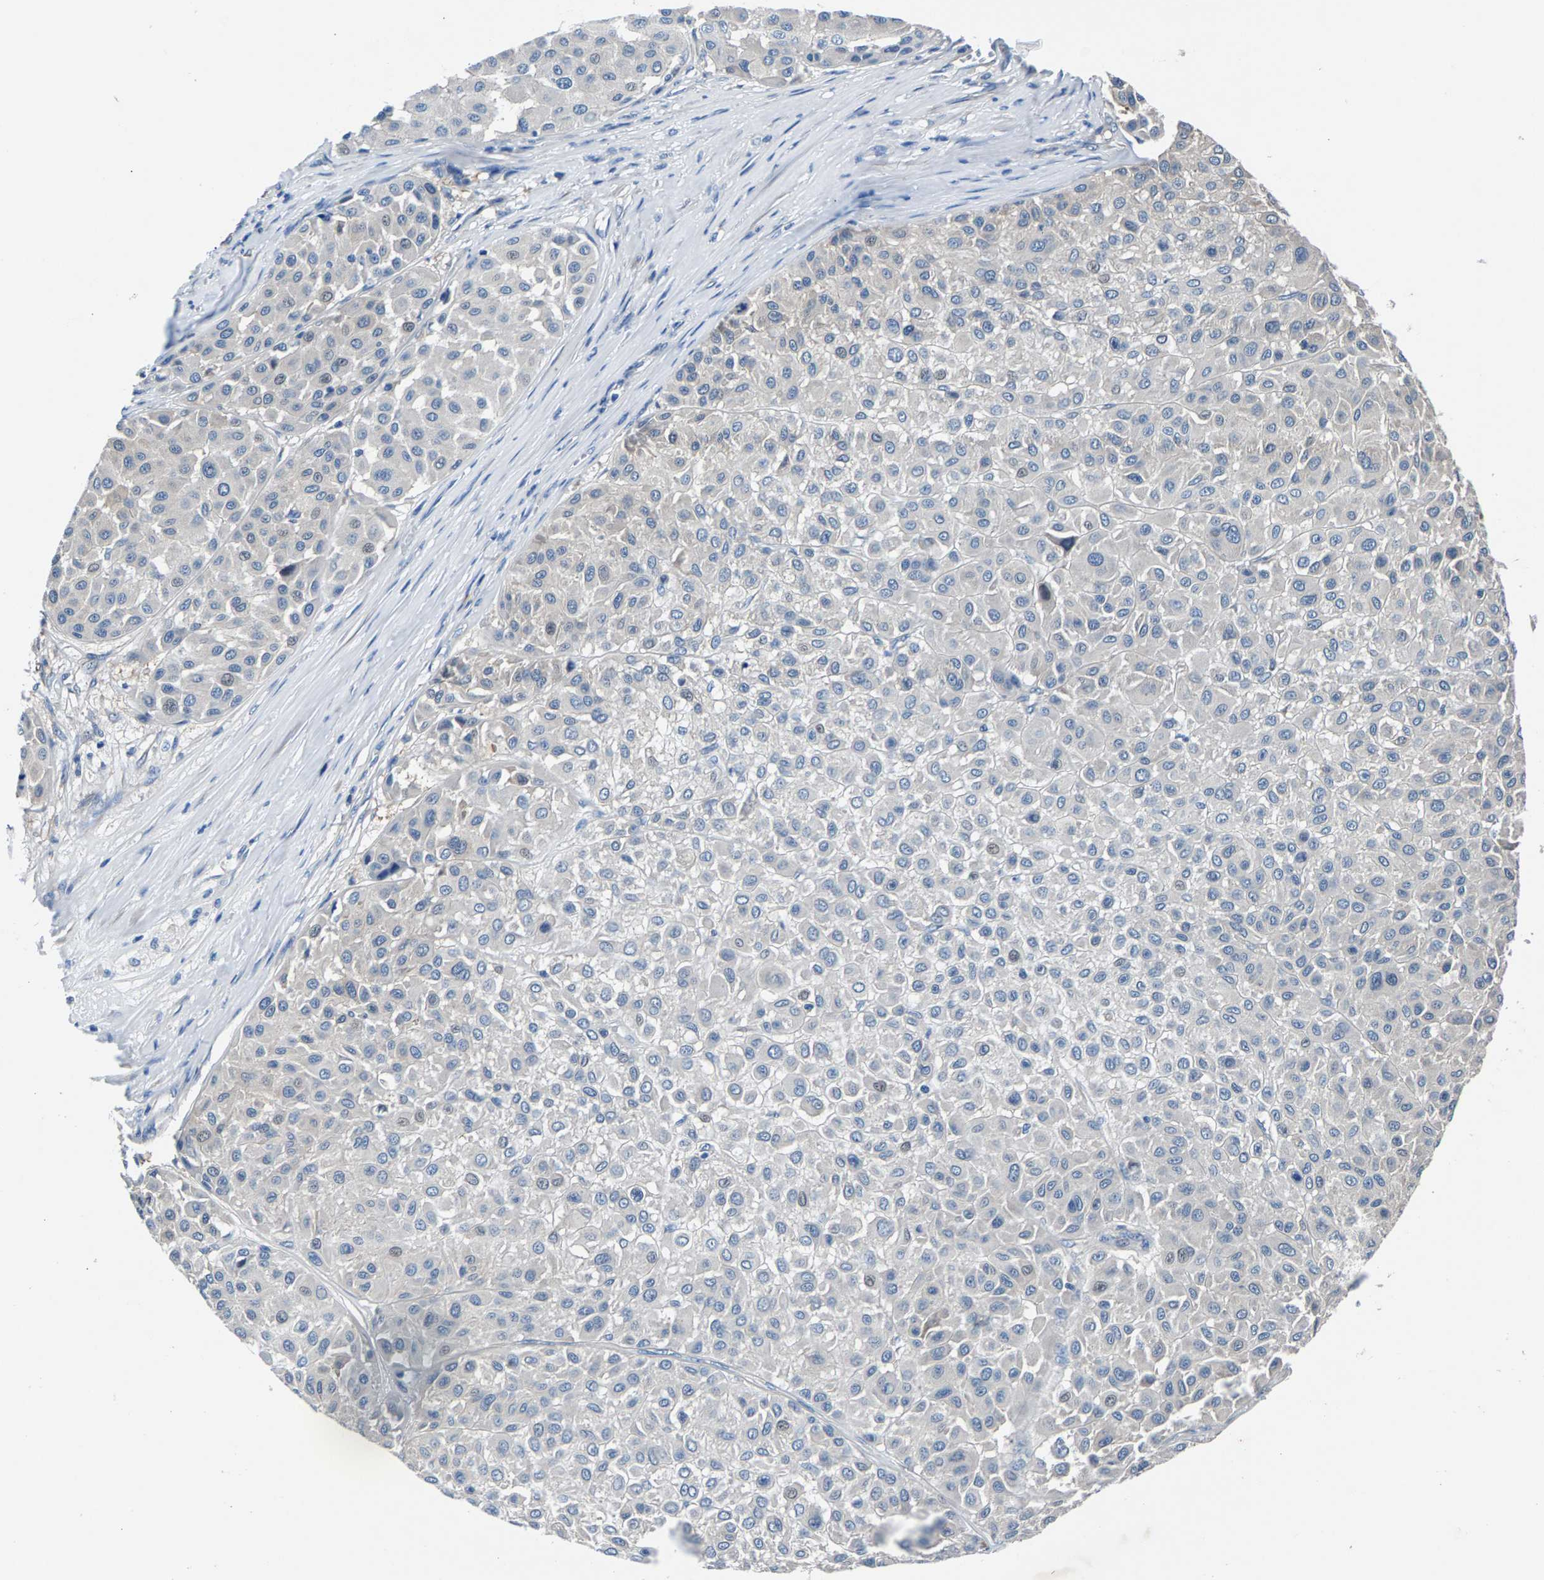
{"staining": {"intensity": "negative", "quantity": "none", "location": "none"}, "tissue": "melanoma", "cell_type": "Tumor cells", "image_type": "cancer", "snomed": [{"axis": "morphology", "description": "Malignant melanoma, Metastatic site"}, {"axis": "topography", "description": "Soft tissue"}], "caption": "Tumor cells show no significant expression in melanoma.", "gene": "CDRT4", "patient": {"sex": "male", "age": 41}}